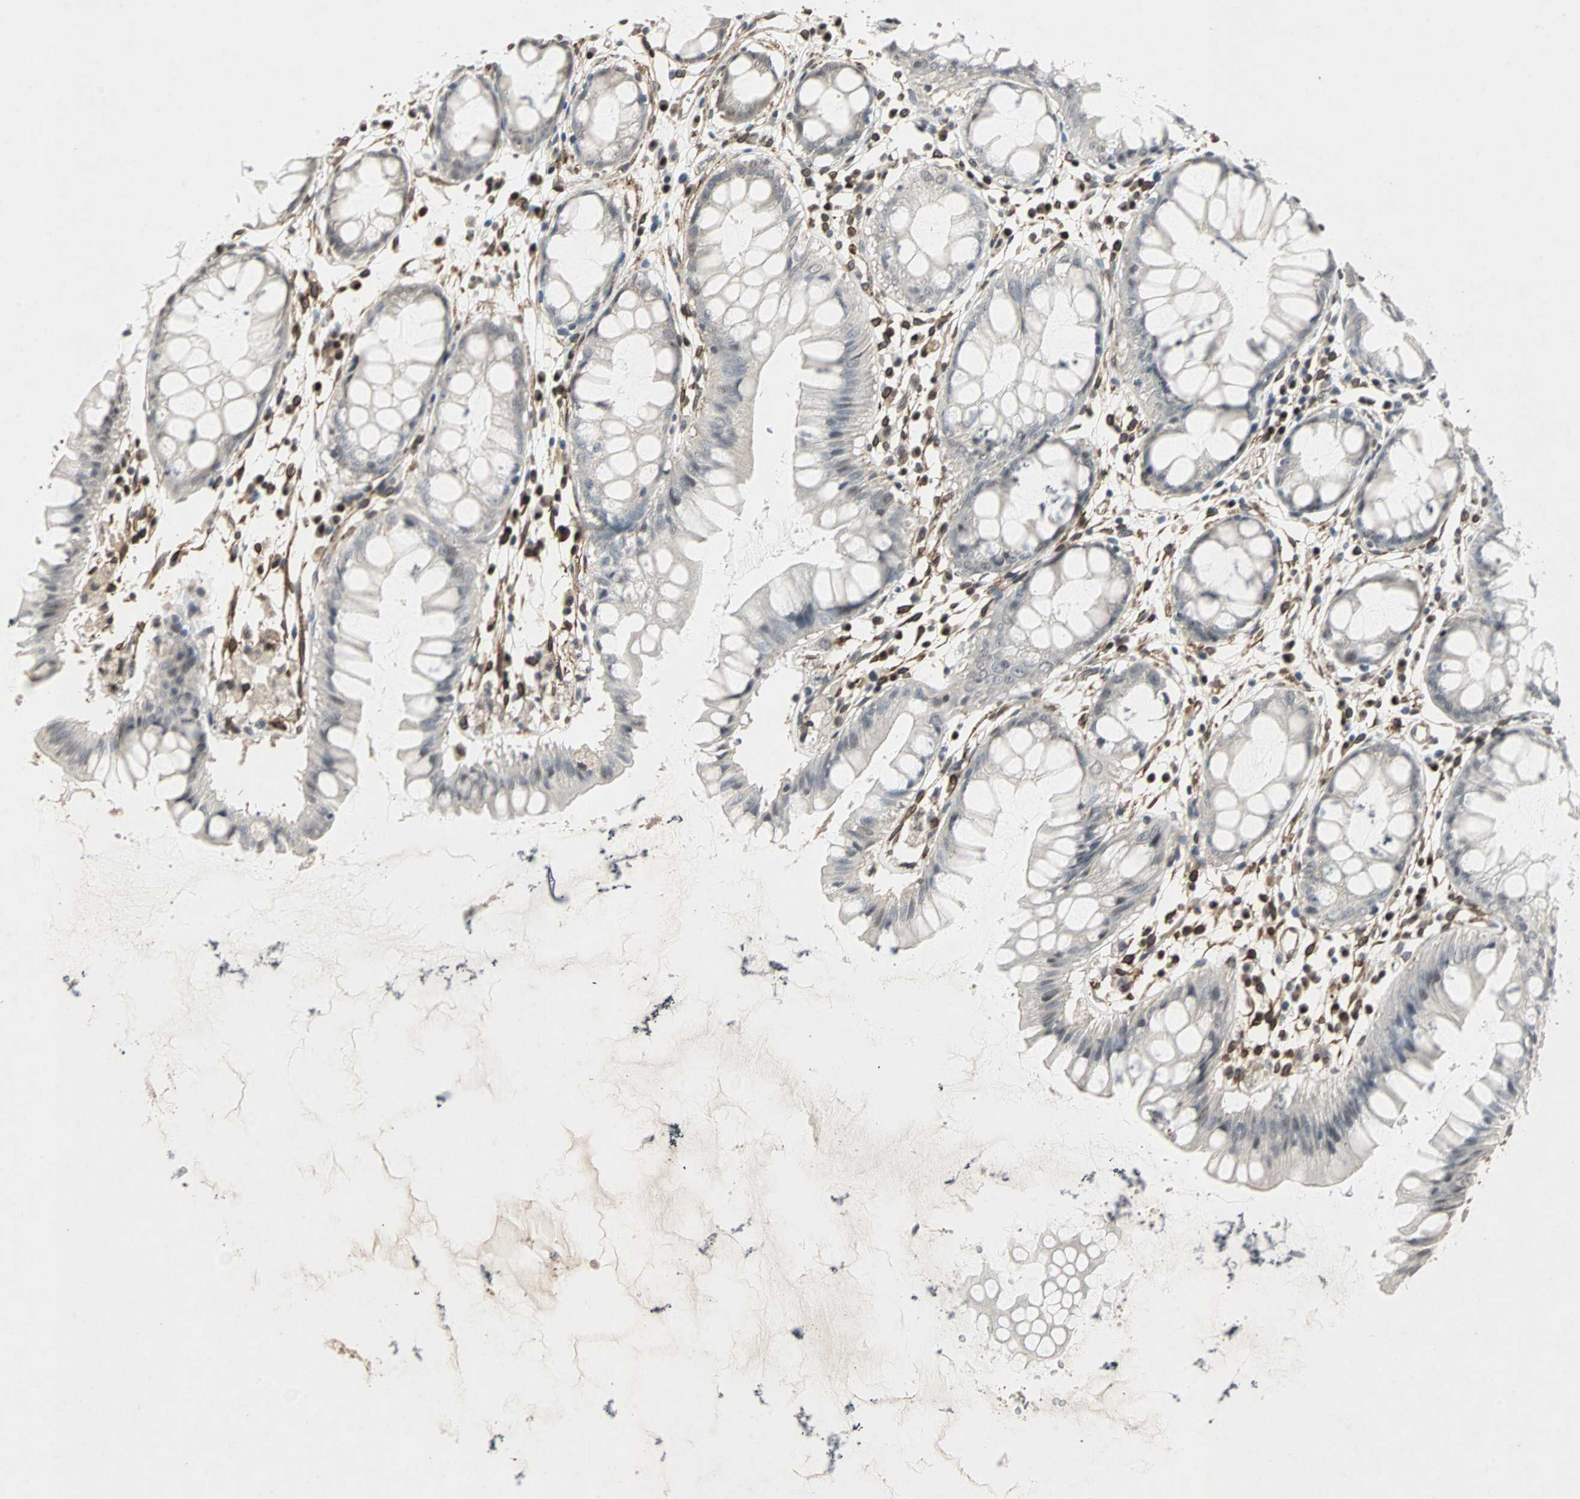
{"staining": {"intensity": "negative", "quantity": "none", "location": "none"}, "tissue": "rectum", "cell_type": "Glandular cells", "image_type": "normal", "snomed": [{"axis": "morphology", "description": "Normal tissue, NOS"}, {"axis": "morphology", "description": "Adenocarcinoma, NOS"}, {"axis": "topography", "description": "Rectum"}], "caption": "Glandular cells show no significant protein staining in unremarkable rectum.", "gene": "TRPV4", "patient": {"sex": "female", "age": 65}}